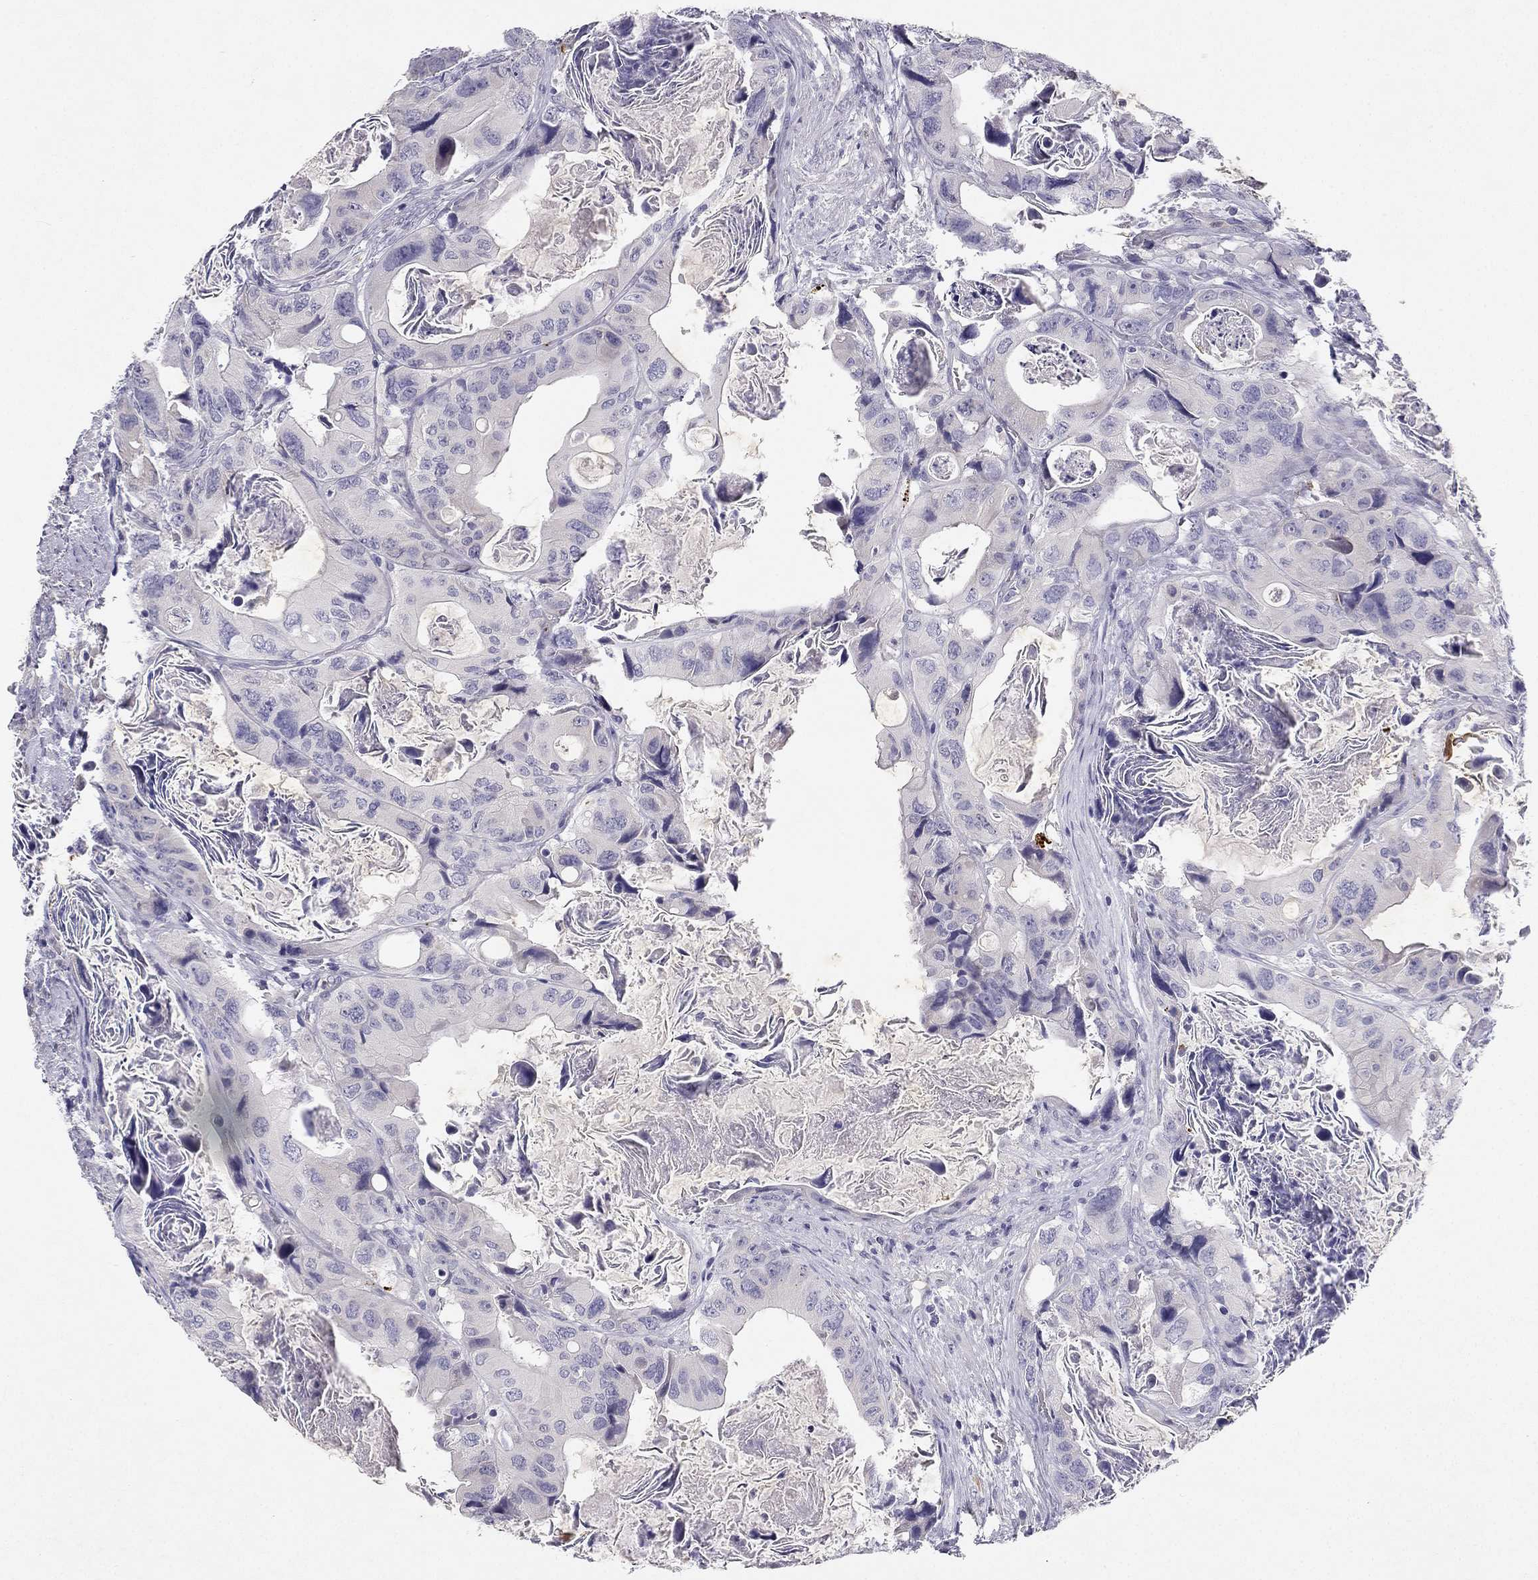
{"staining": {"intensity": "negative", "quantity": "none", "location": "none"}, "tissue": "colorectal cancer", "cell_type": "Tumor cells", "image_type": "cancer", "snomed": [{"axis": "morphology", "description": "Adenocarcinoma, NOS"}, {"axis": "topography", "description": "Rectum"}], "caption": "The immunohistochemistry photomicrograph has no significant expression in tumor cells of colorectal cancer tissue. (Stains: DAB IHC with hematoxylin counter stain, Microscopy: brightfield microscopy at high magnification).", "gene": "SLC6A4", "patient": {"sex": "male", "age": 64}}